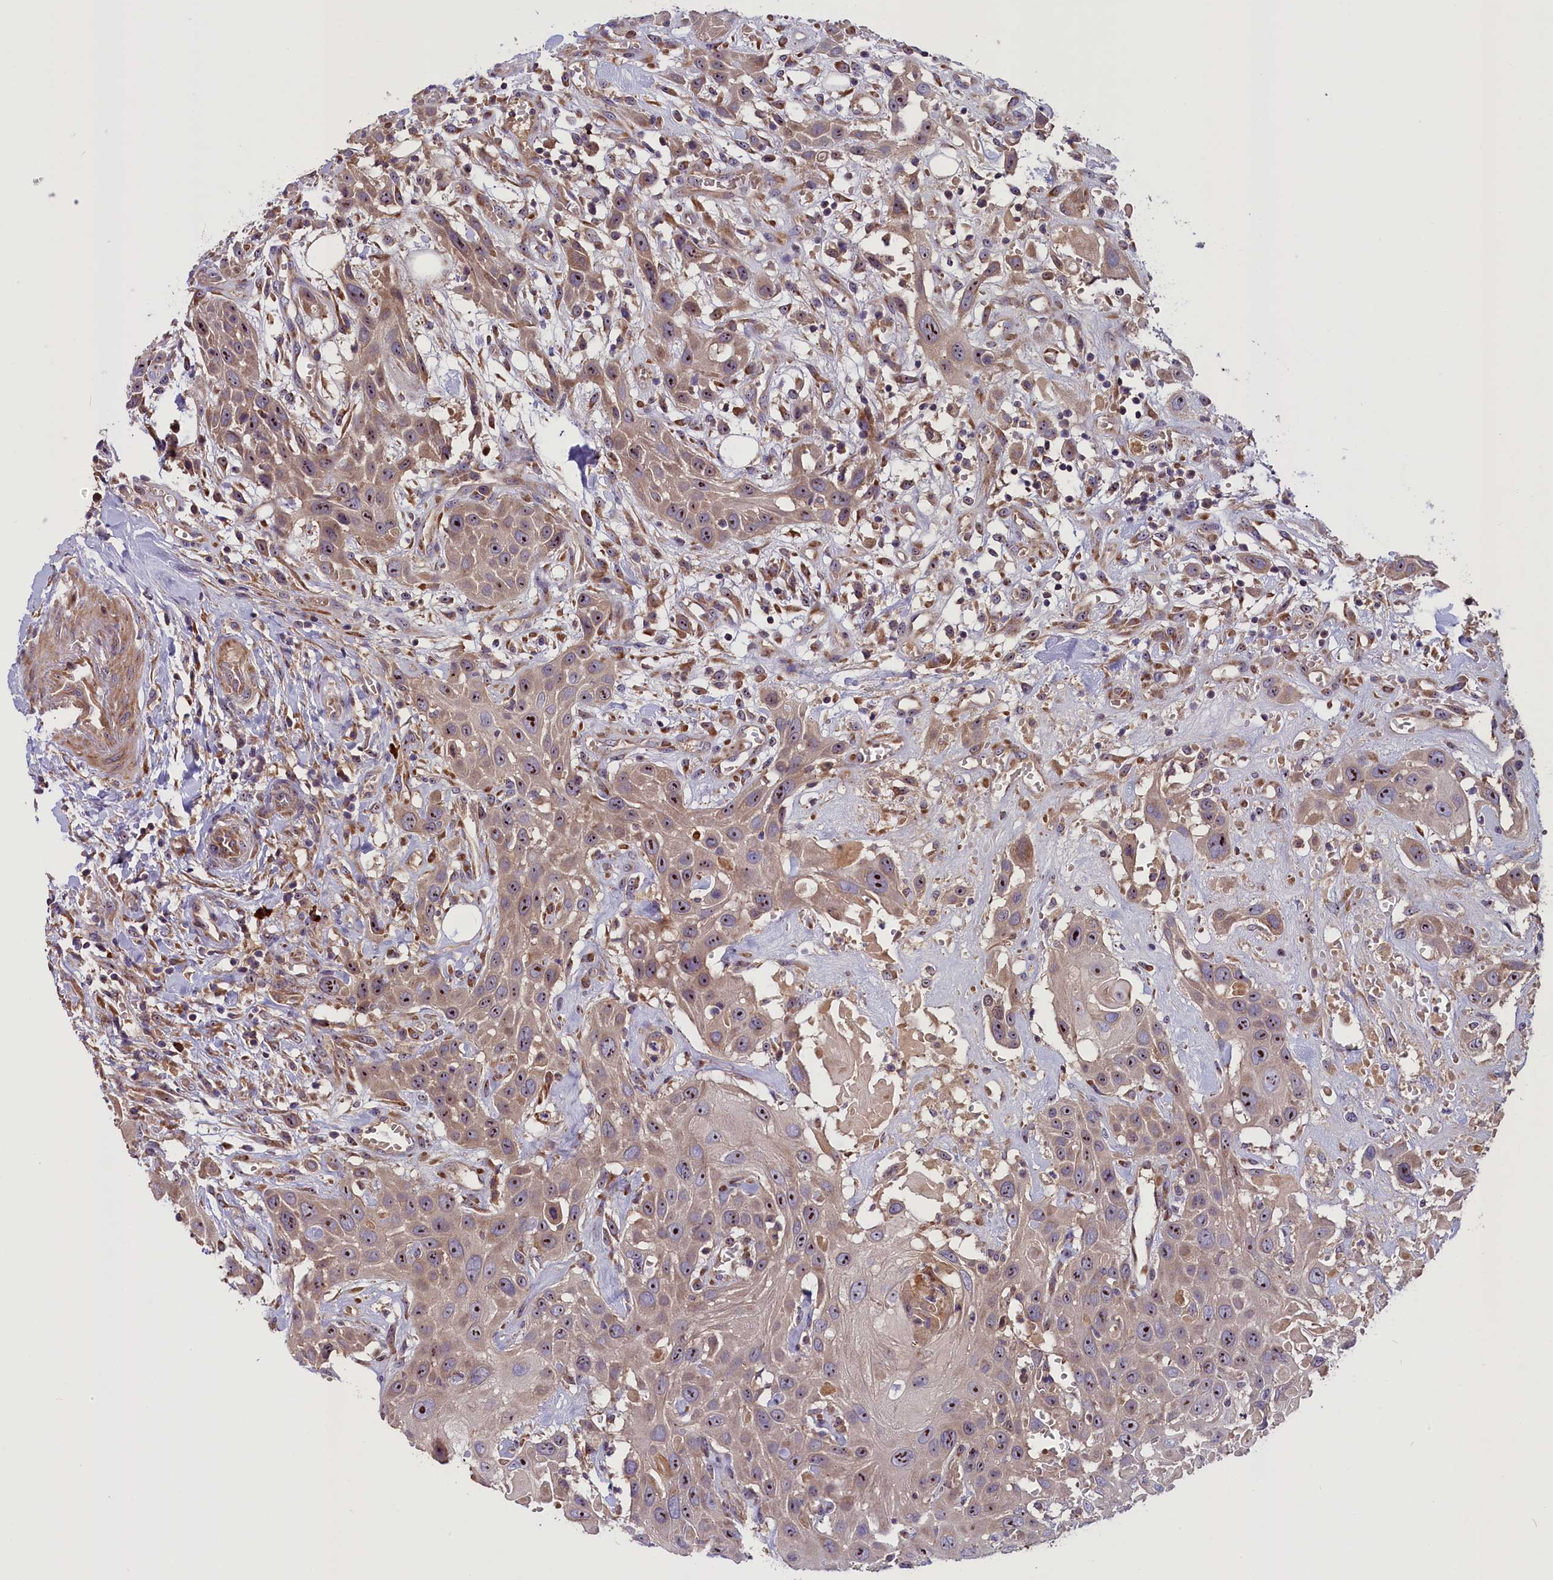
{"staining": {"intensity": "moderate", "quantity": ">75%", "location": "cytoplasmic/membranous,nuclear"}, "tissue": "head and neck cancer", "cell_type": "Tumor cells", "image_type": "cancer", "snomed": [{"axis": "morphology", "description": "Squamous cell carcinoma, NOS"}, {"axis": "topography", "description": "Head-Neck"}], "caption": "Human head and neck squamous cell carcinoma stained with a protein marker reveals moderate staining in tumor cells.", "gene": "FRY", "patient": {"sex": "male", "age": 81}}